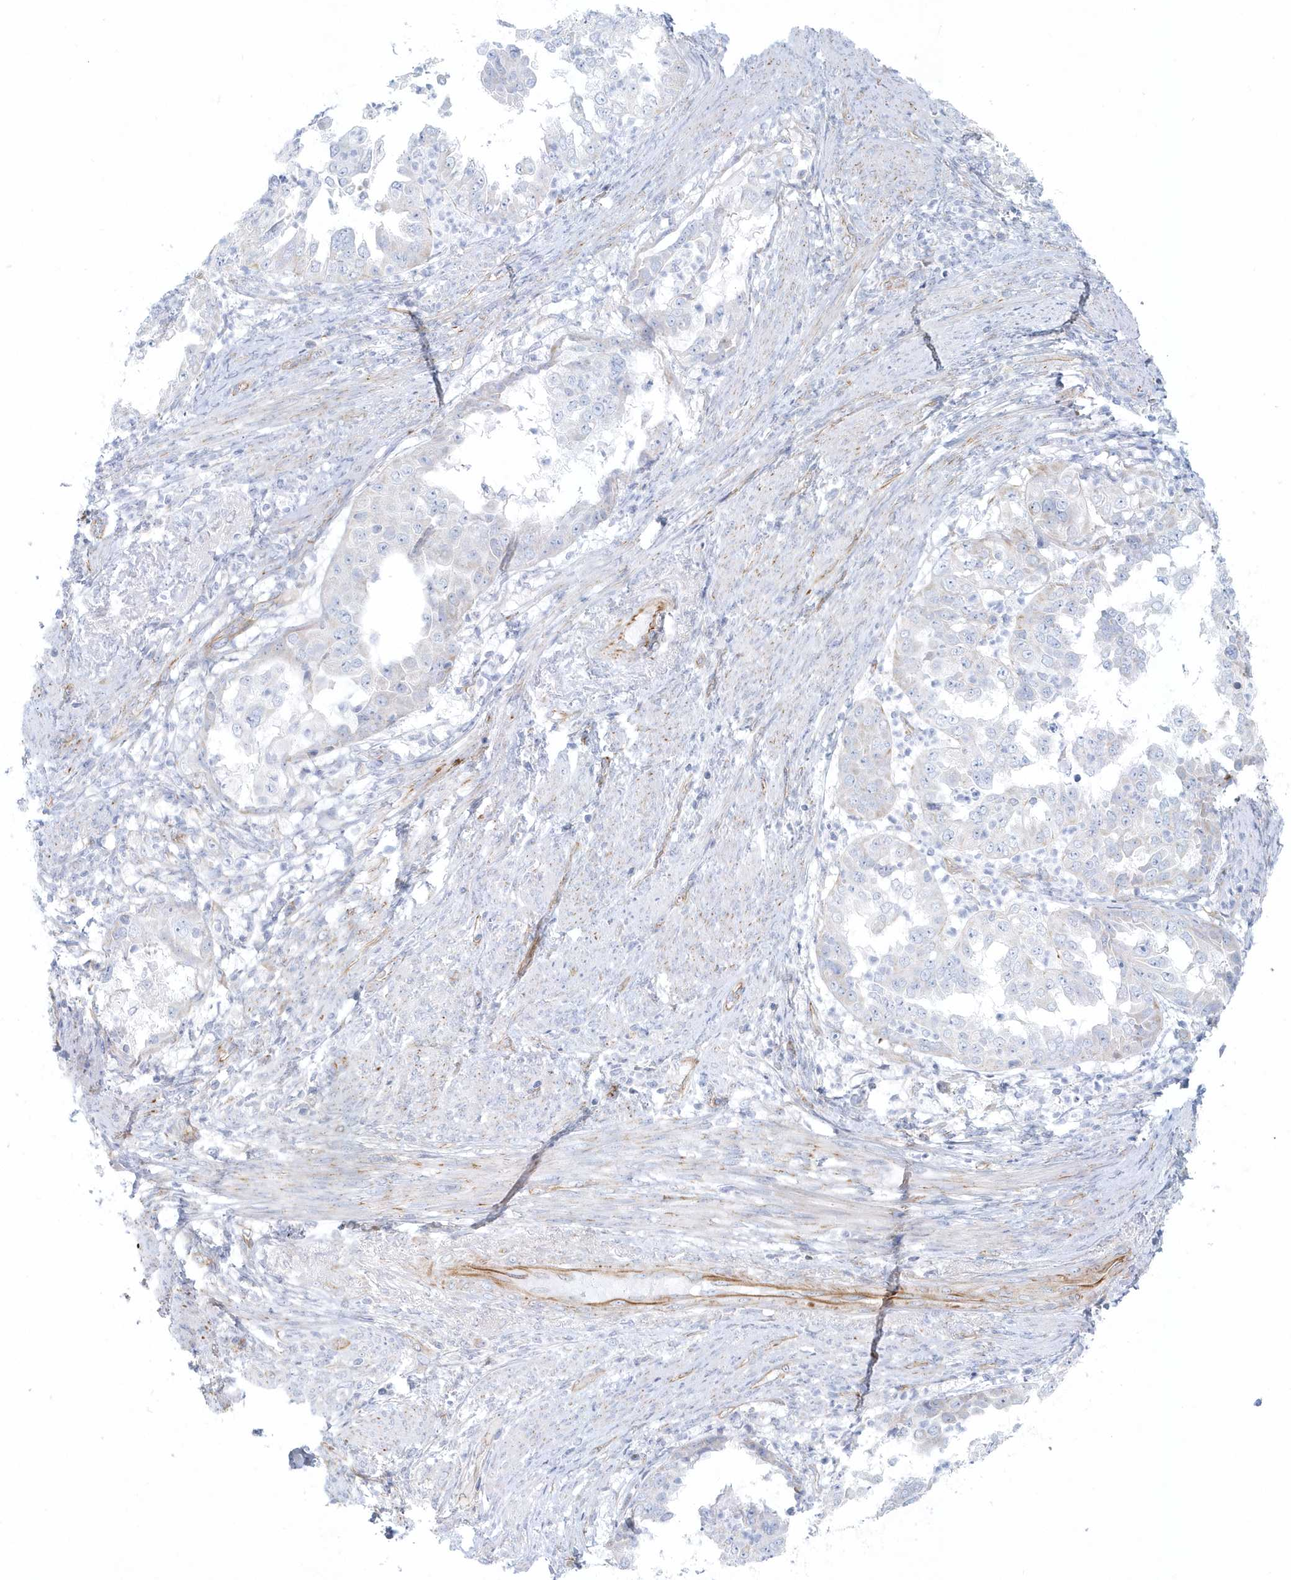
{"staining": {"intensity": "negative", "quantity": "none", "location": "none"}, "tissue": "endometrial cancer", "cell_type": "Tumor cells", "image_type": "cancer", "snomed": [{"axis": "morphology", "description": "Adenocarcinoma, NOS"}, {"axis": "topography", "description": "Endometrium"}], "caption": "Protein analysis of endometrial cancer (adenocarcinoma) reveals no significant staining in tumor cells.", "gene": "GPR152", "patient": {"sex": "female", "age": 85}}